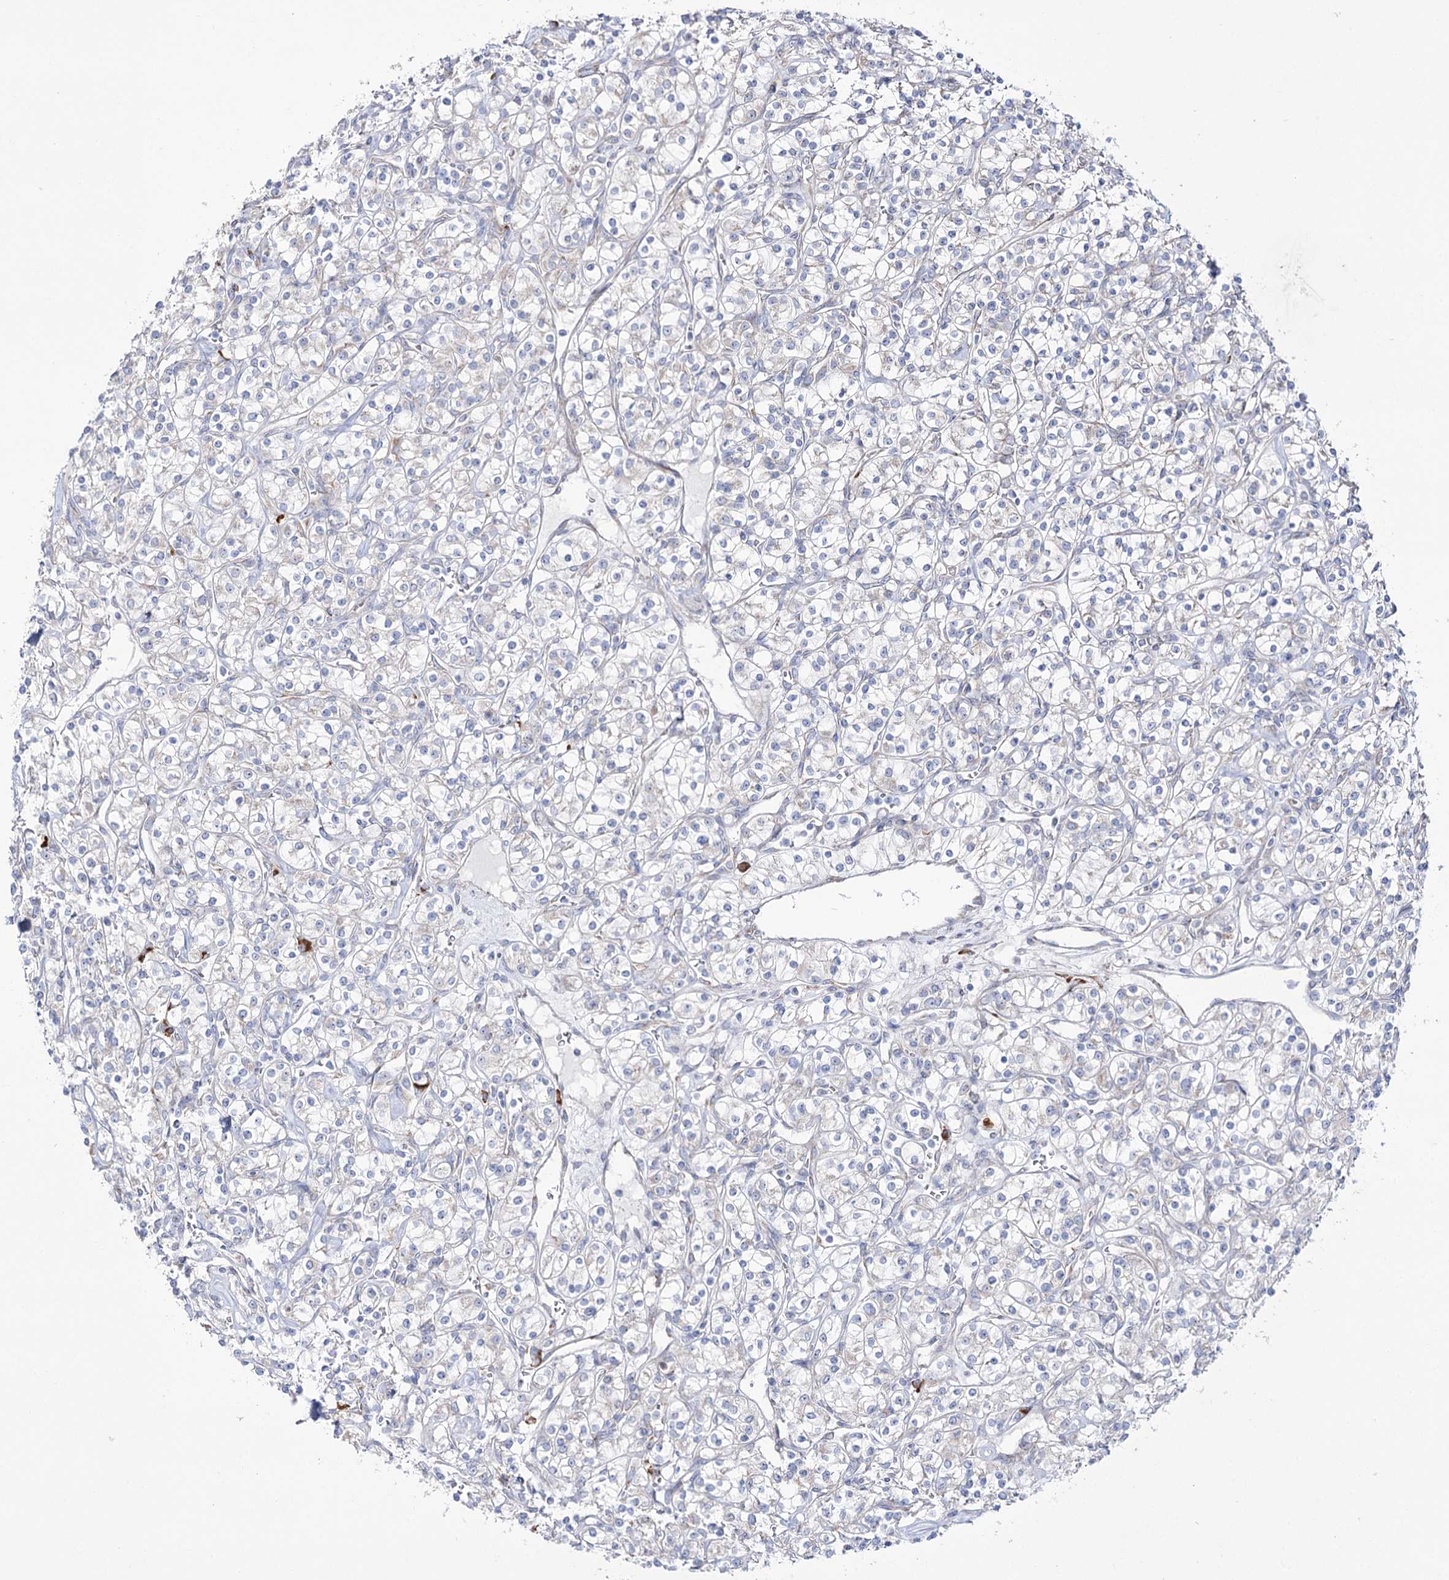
{"staining": {"intensity": "negative", "quantity": "none", "location": "none"}, "tissue": "renal cancer", "cell_type": "Tumor cells", "image_type": "cancer", "snomed": [{"axis": "morphology", "description": "Adenocarcinoma, NOS"}, {"axis": "topography", "description": "Kidney"}], "caption": "Tumor cells show no significant protein staining in renal cancer (adenocarcinoma).", "gene": "METTL5", "patient": {"sex": "male", "age": 77}}